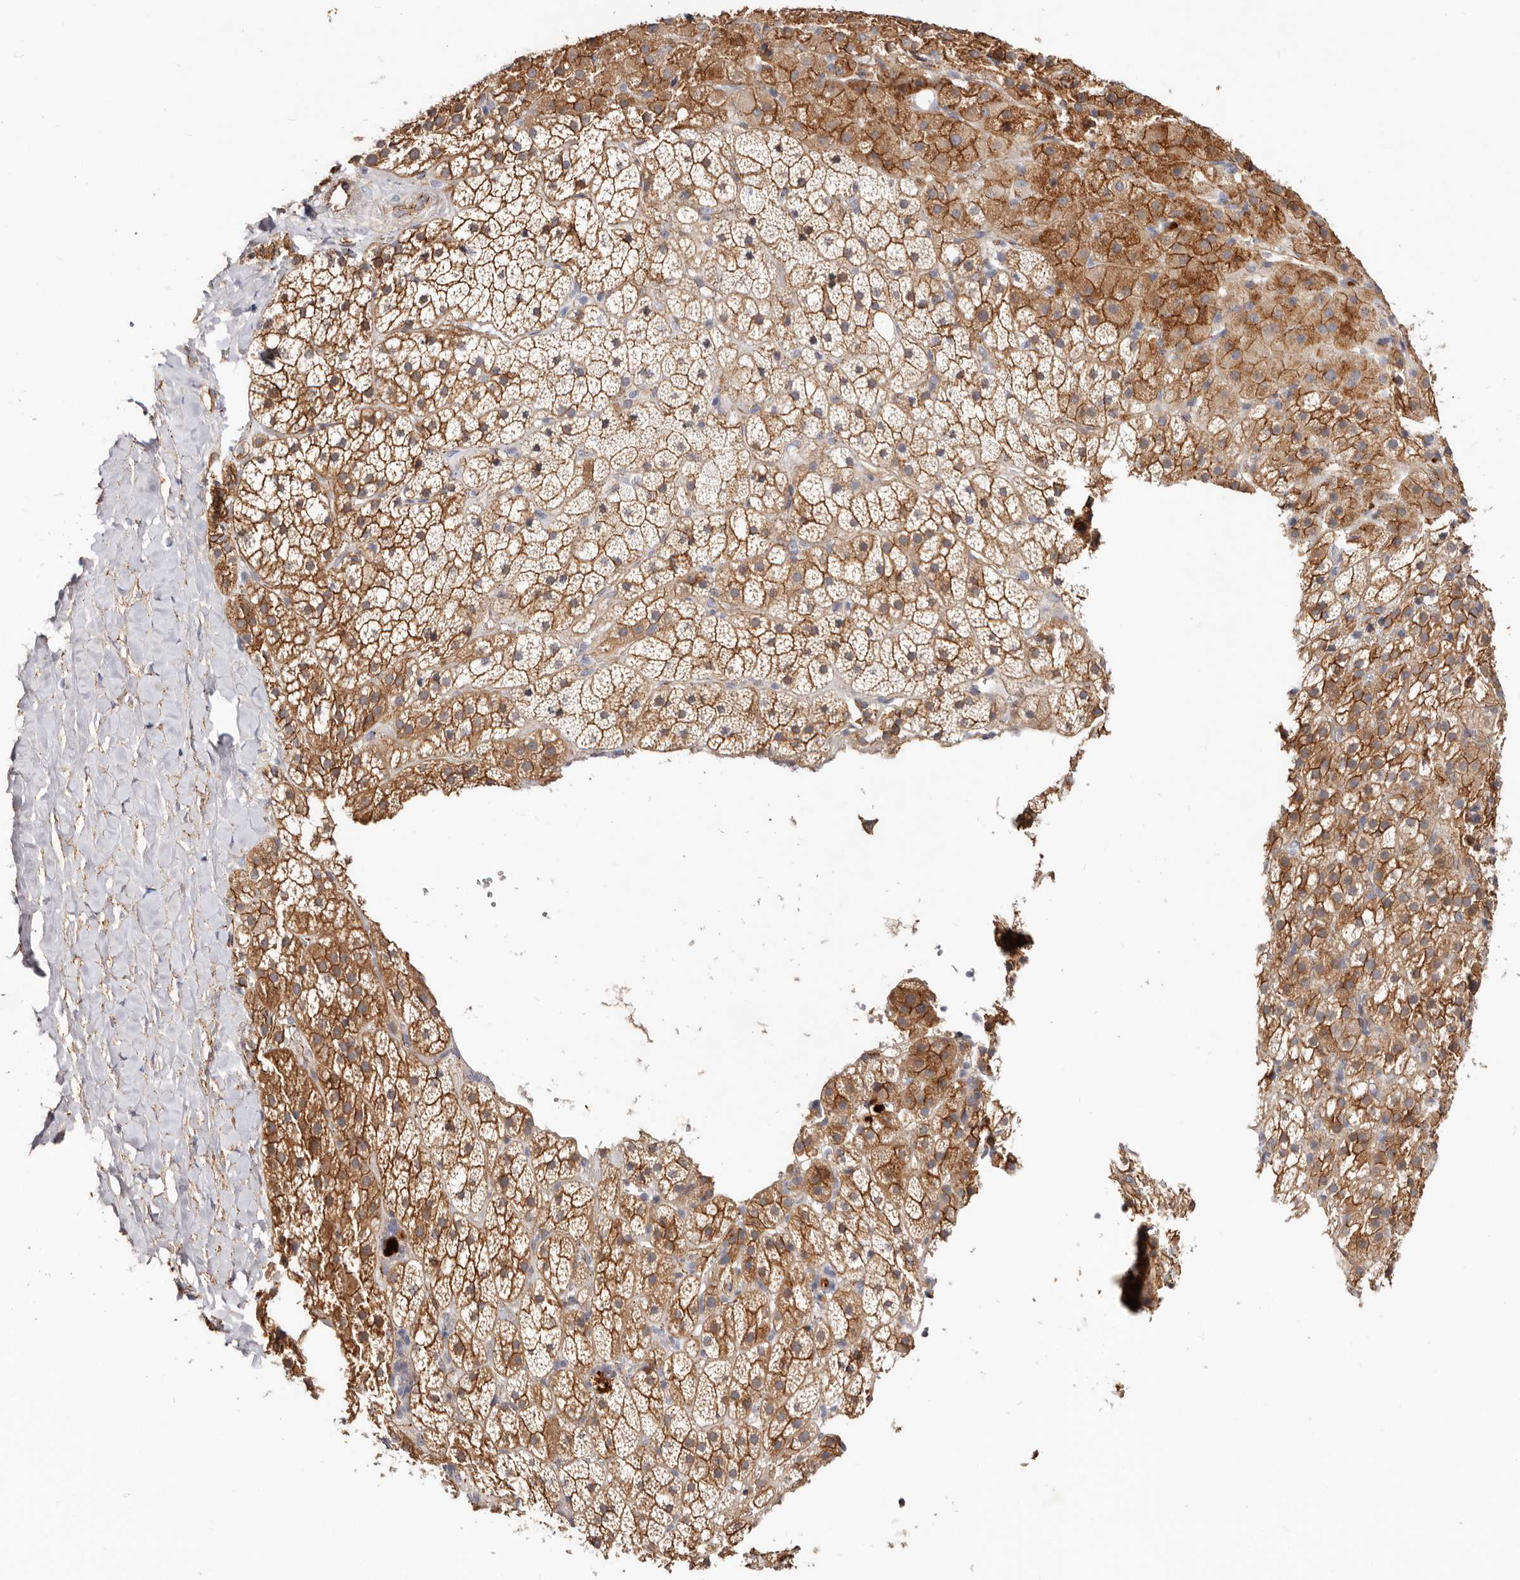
{"staining": {"intensity": "strong", "quantity": ">75%", "location": "cytoplasmic/membranous"}, "tissue": "adrenal gland", "cell_type": "Glandular cells", "image_type": "normal", "snomed": [{"axis": "morphology", "description": "Normal tissue, NOS"}, {"axis": "topography", "description": "Adrenal gland"}], "caption": "Adrenal gland stained with IHC displays strong cytoplasmic/membranous staining in approximately >75% of glandular cells.", "gene": "CTNNB1", "patient": {"sex": "female", "age": 59}}